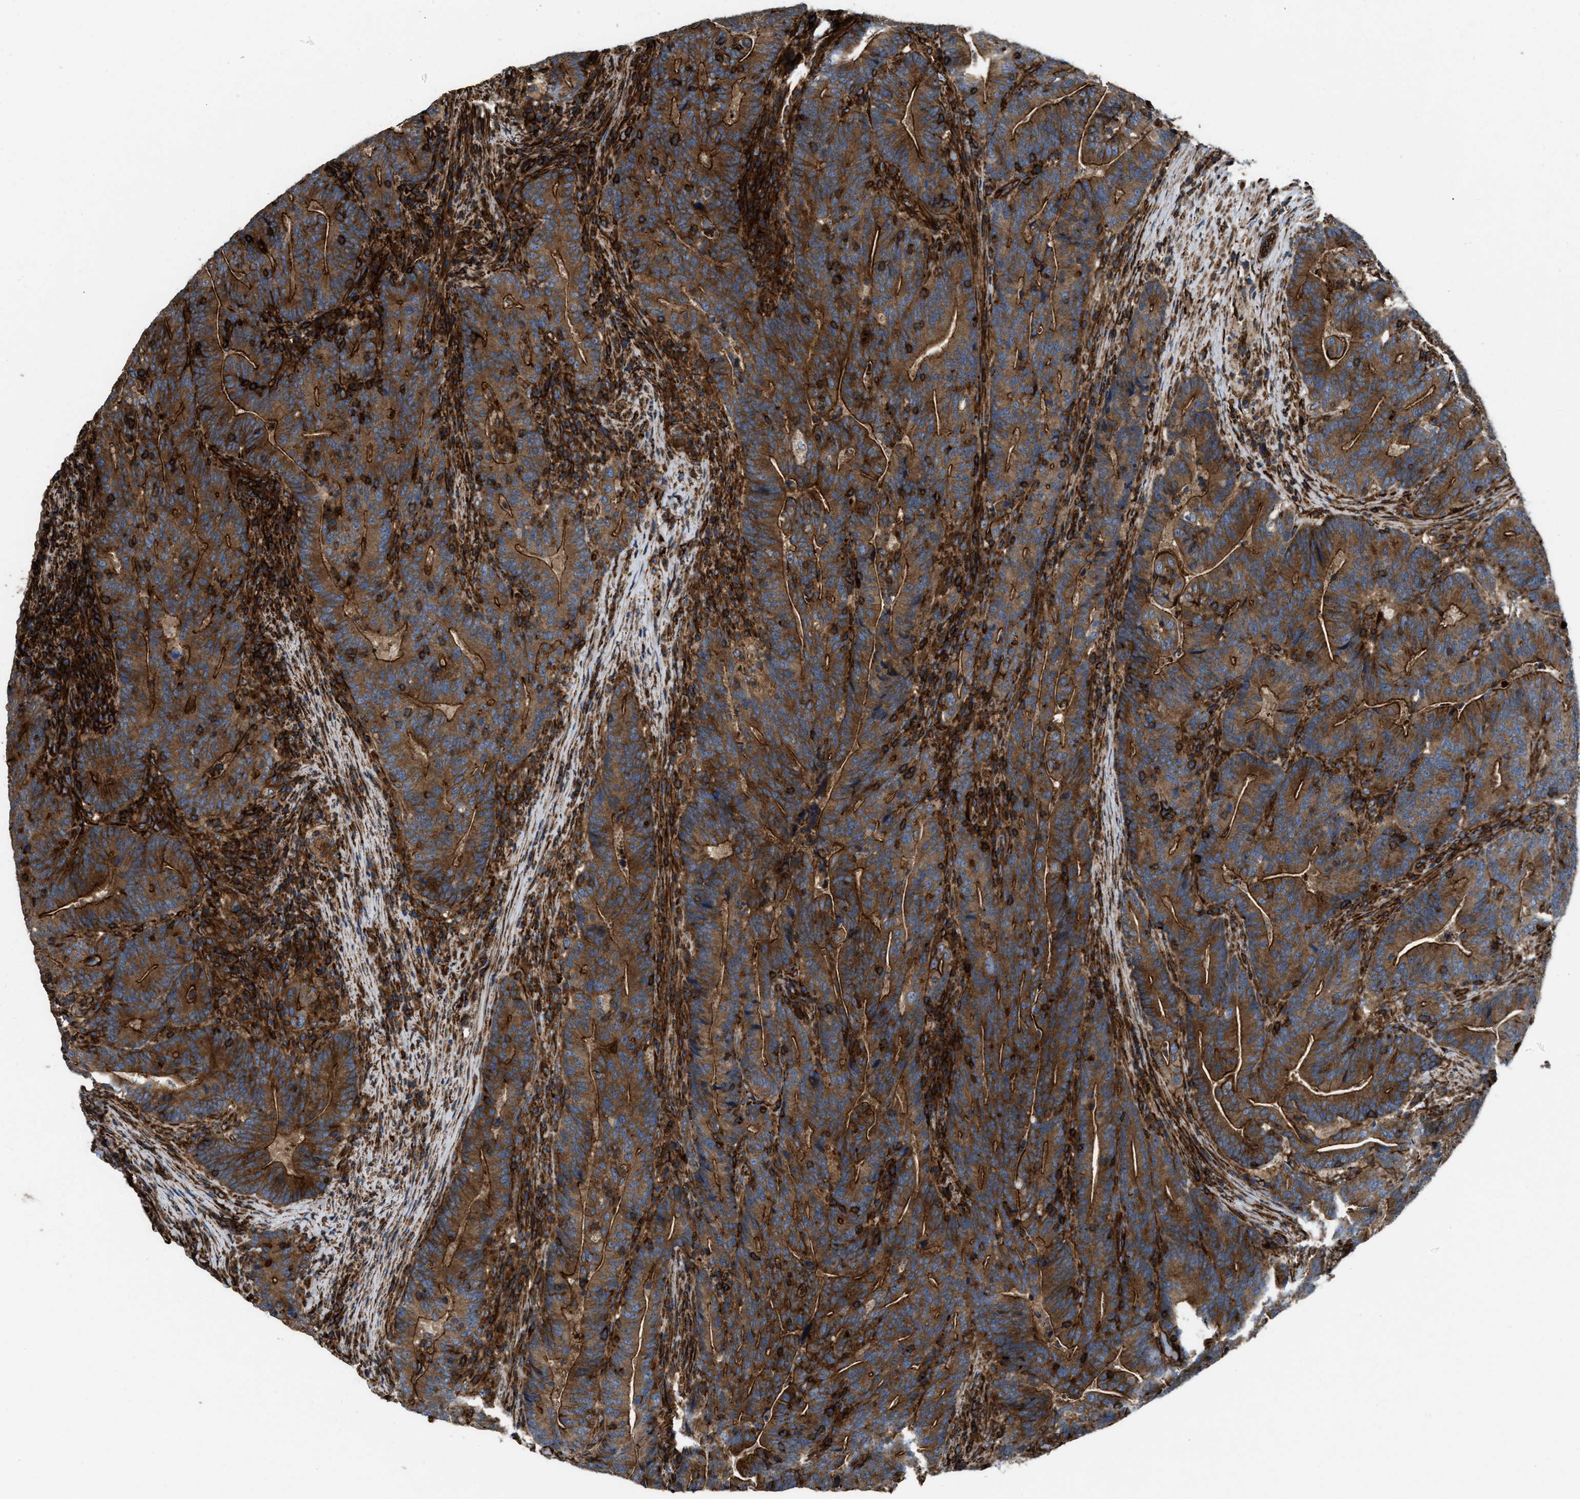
{"staining": {"intensity": "strong", "quantity": ">75%", "location": "cytoplasmic/membranous"}, "tissue": "colorectal cancer", "cell_type": "Tumor cells", "image_type": "cancer", "snomed": [{"axis": "morphology", "description": "Adenocarcinoma, NOS"}, {"axis": "topography", "description": "Colon"}], "caption": "Protein expression analysis of human colorectal adenocarcinoma reveals strong cytoplasmic/membranous positivity in about >75% of tumor cells.", "gene": "EGLN1", "patient": {"sex": "female", "age": 66}}